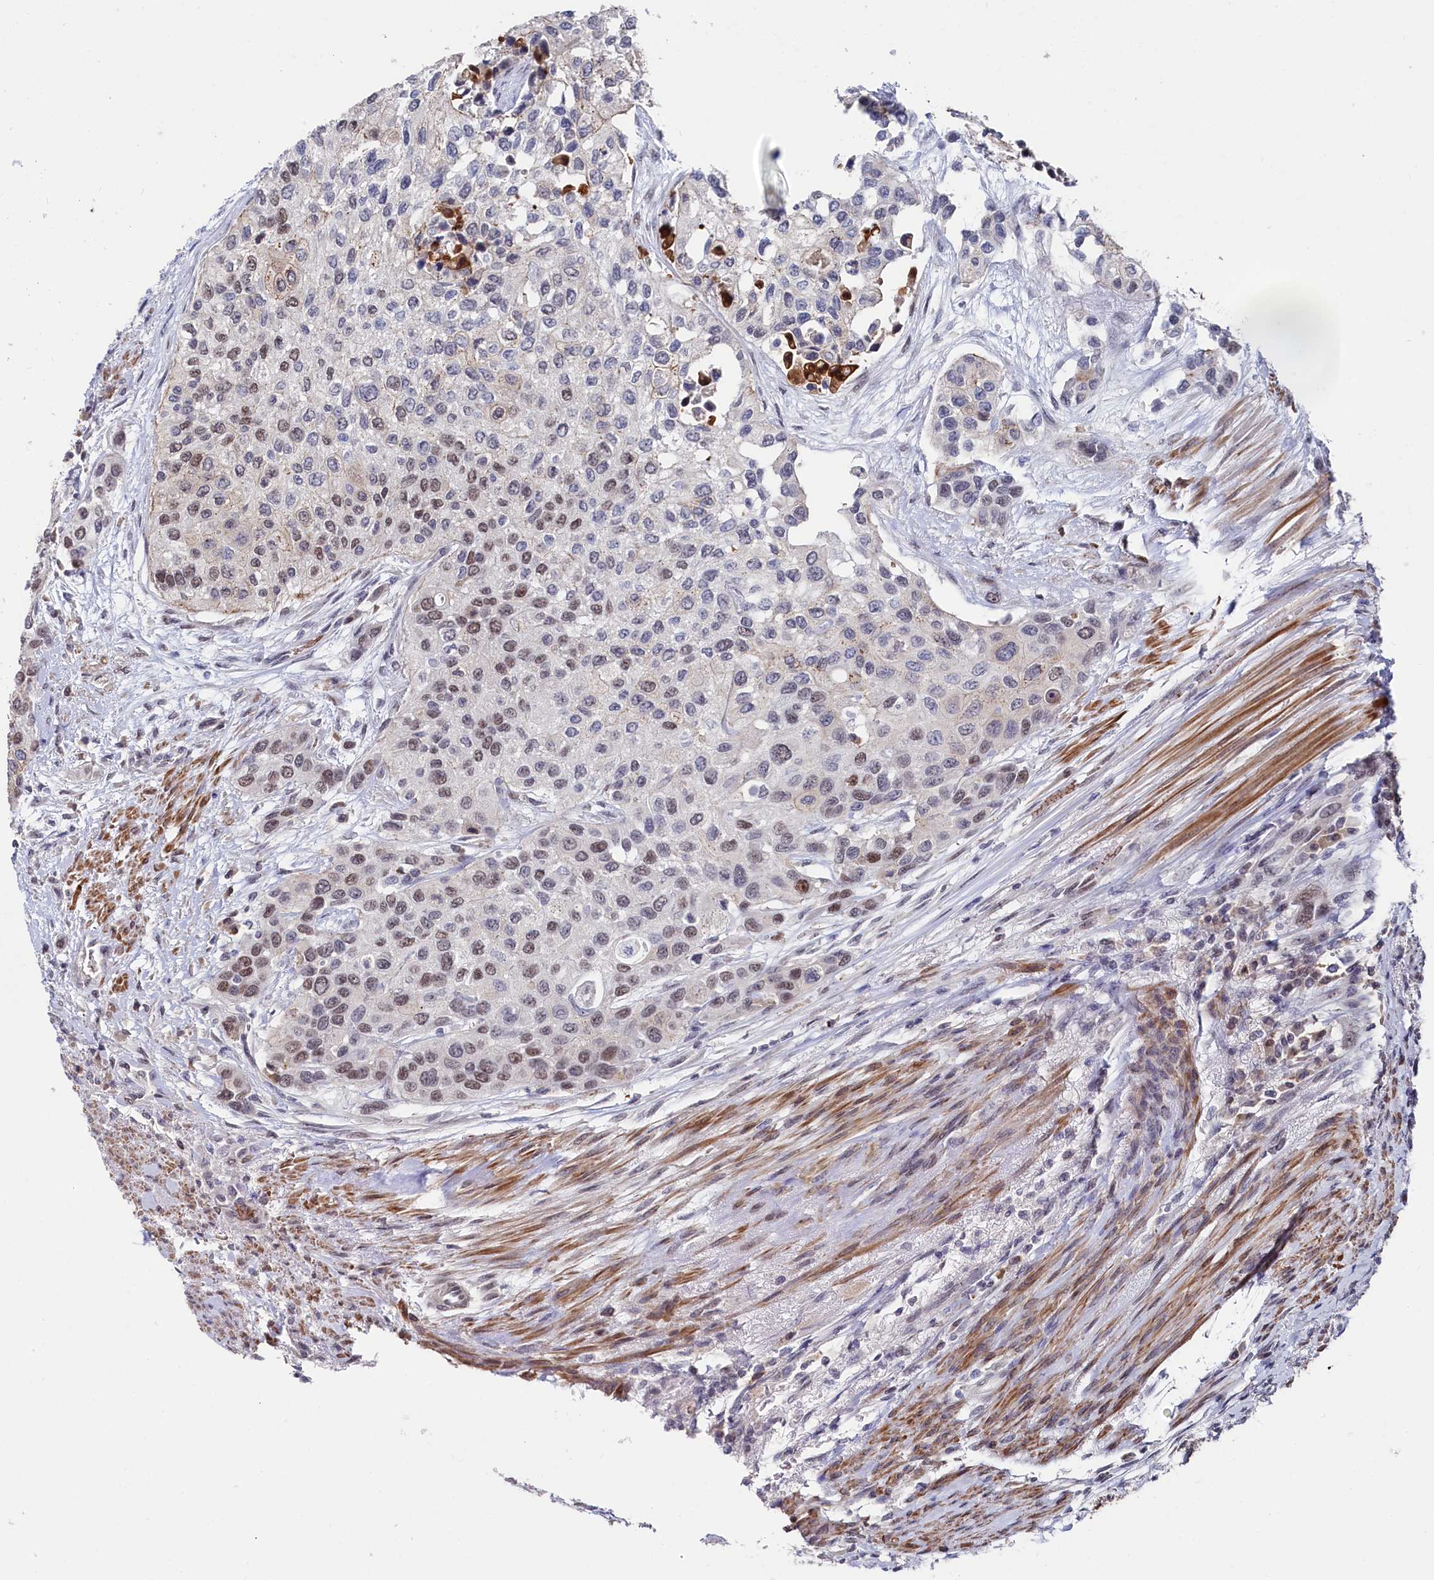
{"staining": {"intensity": "moderate", "quantity": "25%-75%", "location": "nuclear"}, "tissue": "urothelial cancer", "cell_type": "Tumor cells", "image_type": "cancer", "snomed": [{"axis": "morphology", "description": "Normal tissue, NOS"}, {"axis": "morphology", "description": "Urothelial carcinoma, High grade"}, {"axis": "topography", "description": "Vascular tissue"}, {"axis": "topography", "description": "Urinary bladder"}], "caption": "Brown immunohistochemical staining in urothelial carcinoma (high-grade) reveals moderate nuclear positivity in approximately 25%-75% of tumor cells.", "gene": "TIGD4", "patient": {"sex": "female", "age": 56}}